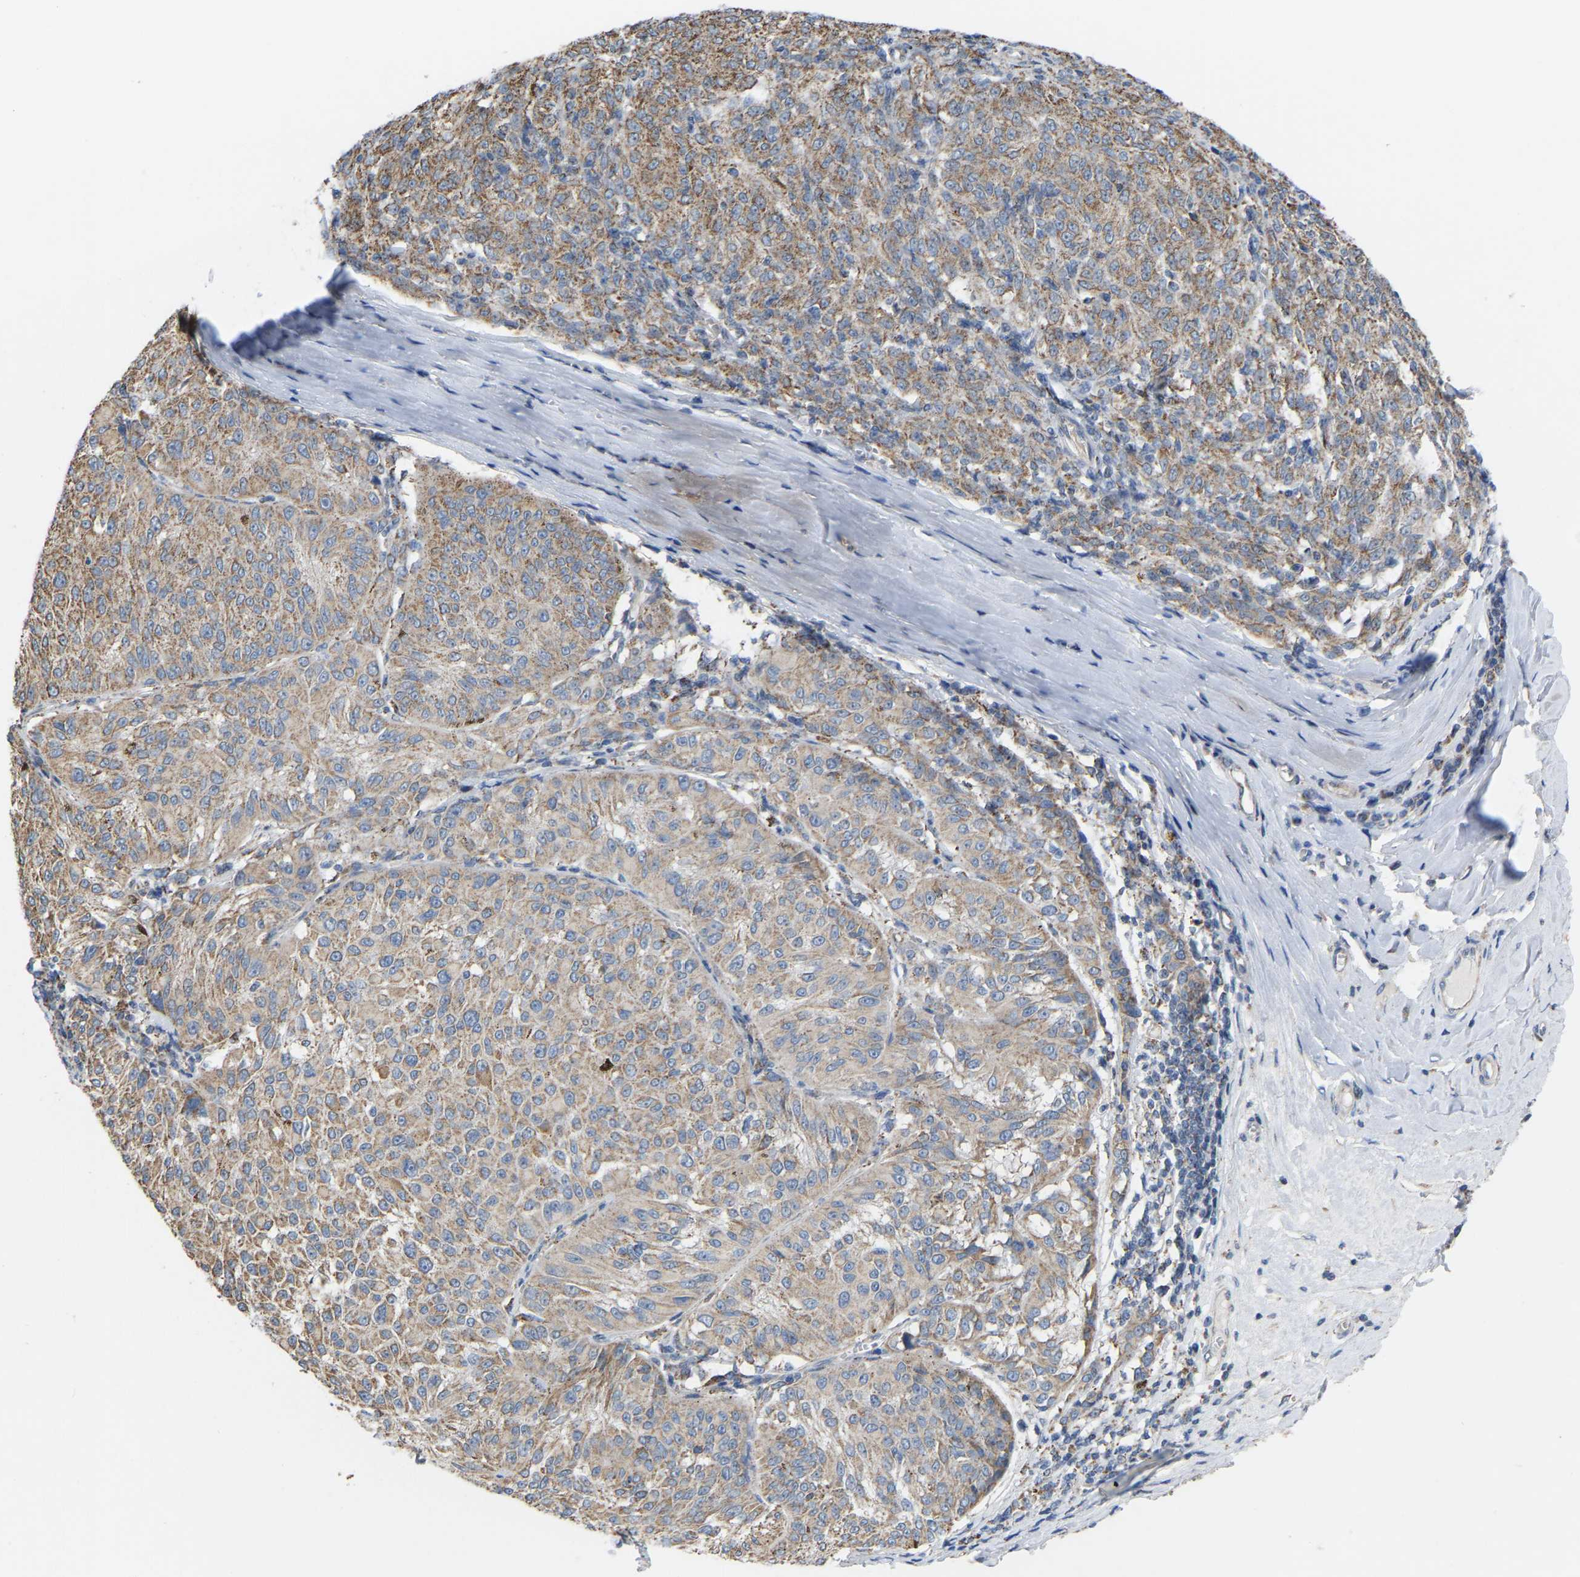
{"staining": {"intensity": "moderate", "quantity": ">75%", "location": "cytoplasmic/membranous"}, "tissue": "melanoma", "cell_type": "Tumor cells", "image_type": "cancer", "snomed": [{"axis": "morphology", "description": "Malignant melanoma, NOS"}, {"axis": "topography", "description": "Skin"}], "caption": "Melanoma stained with a protein marker exhibits moderate staining in tumor cells.", "gene": "BCL10", "patient": {"sex": "female", "age": 72}}